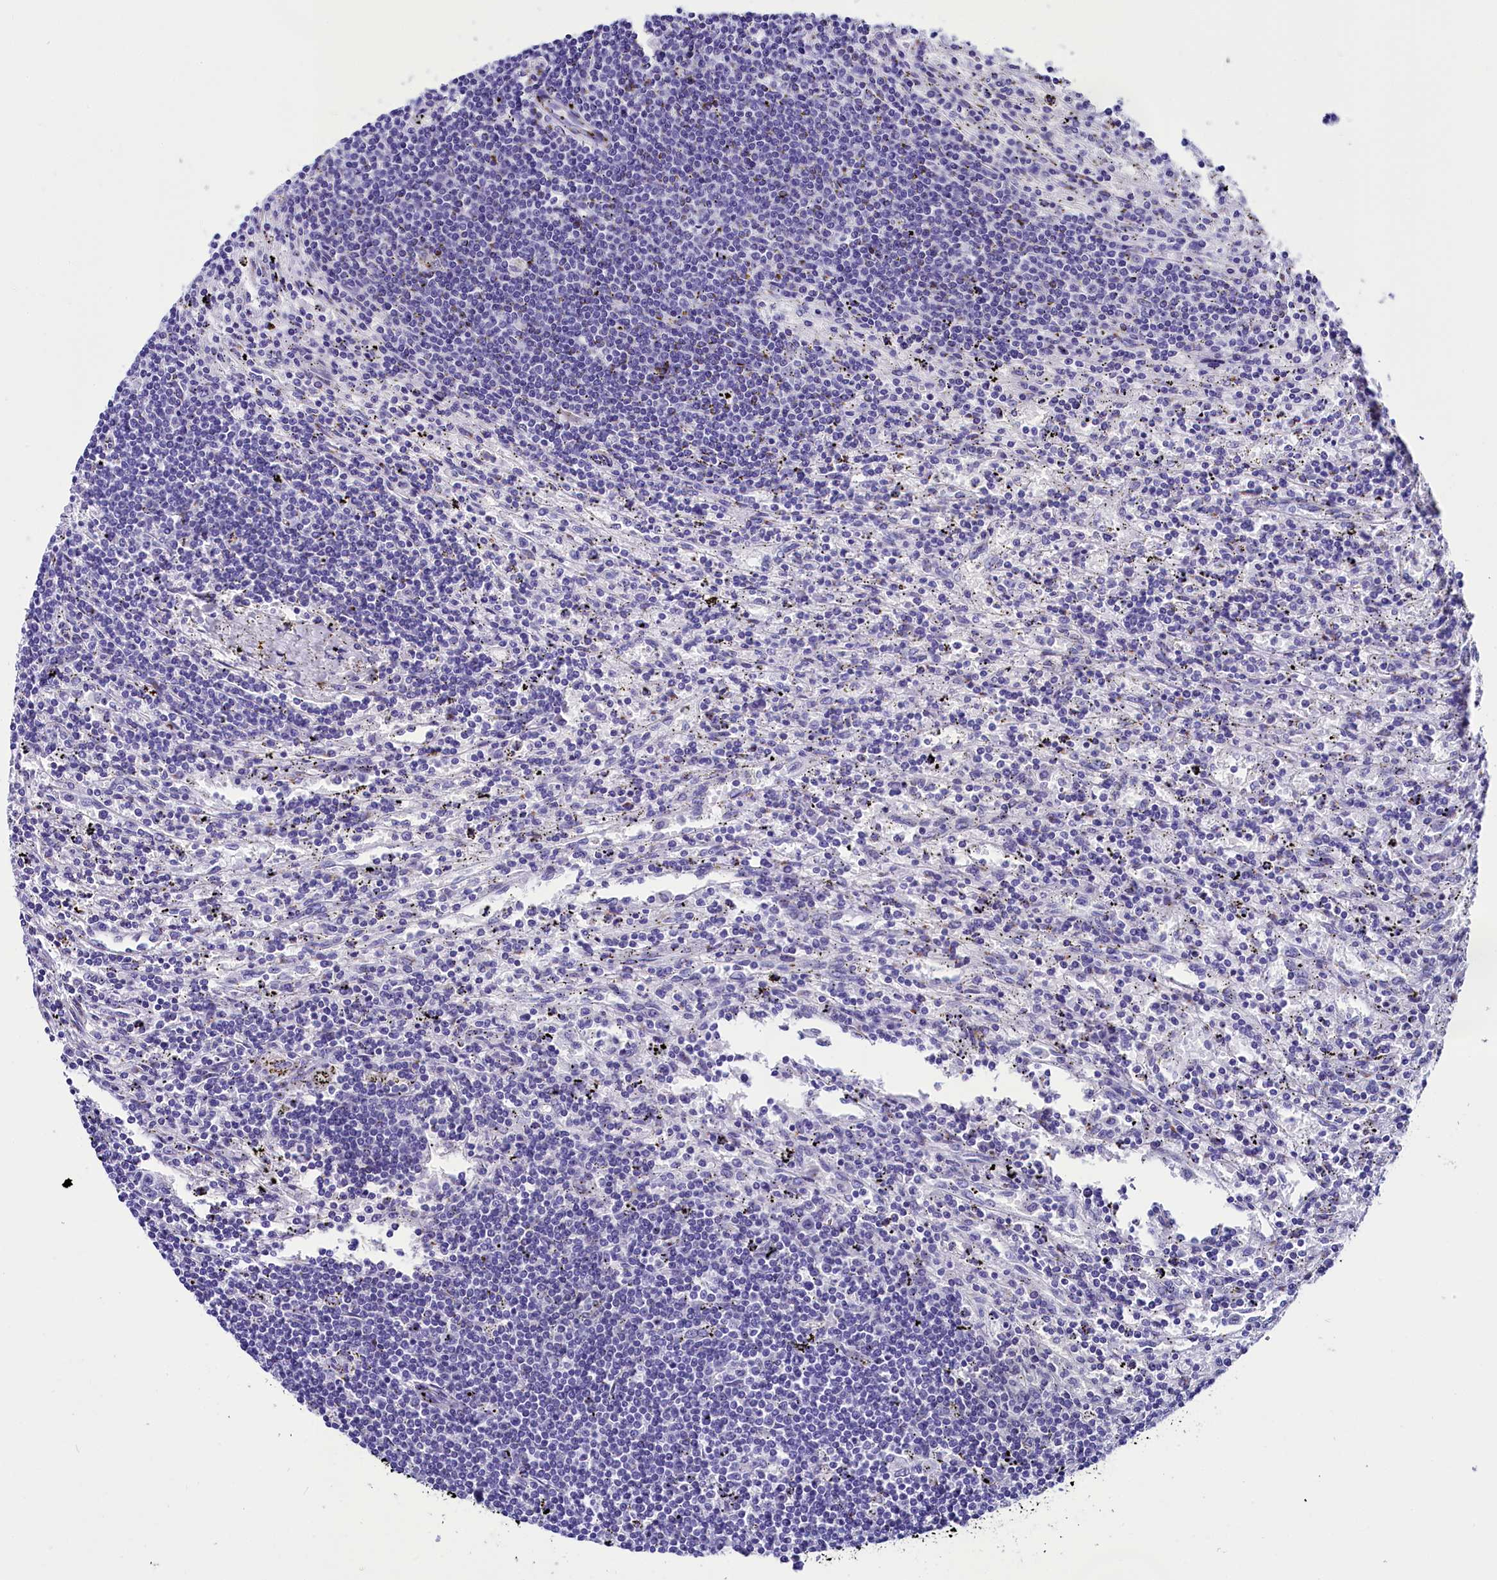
{"staining": {"intensity": "negative", "quantity": "none", "location": "none"}, "tissue": "lymphoma", "cell_type": "Tumor cells", "image_type": "cancer", "snomed": [{"axis": "morphology", "description": "Malignant lymphoma, non-Hodgkin's type, Low grade"}, {"axis": "topography", "description": "Spleen"}], "caption": "IHC micrograph of neoplastic tissue: lymphoma stained with DAB demonstrates no significant protein expression in tumor cells.", "gene": "AP3B2", "patient": {"sex": "male", "age": 76}}